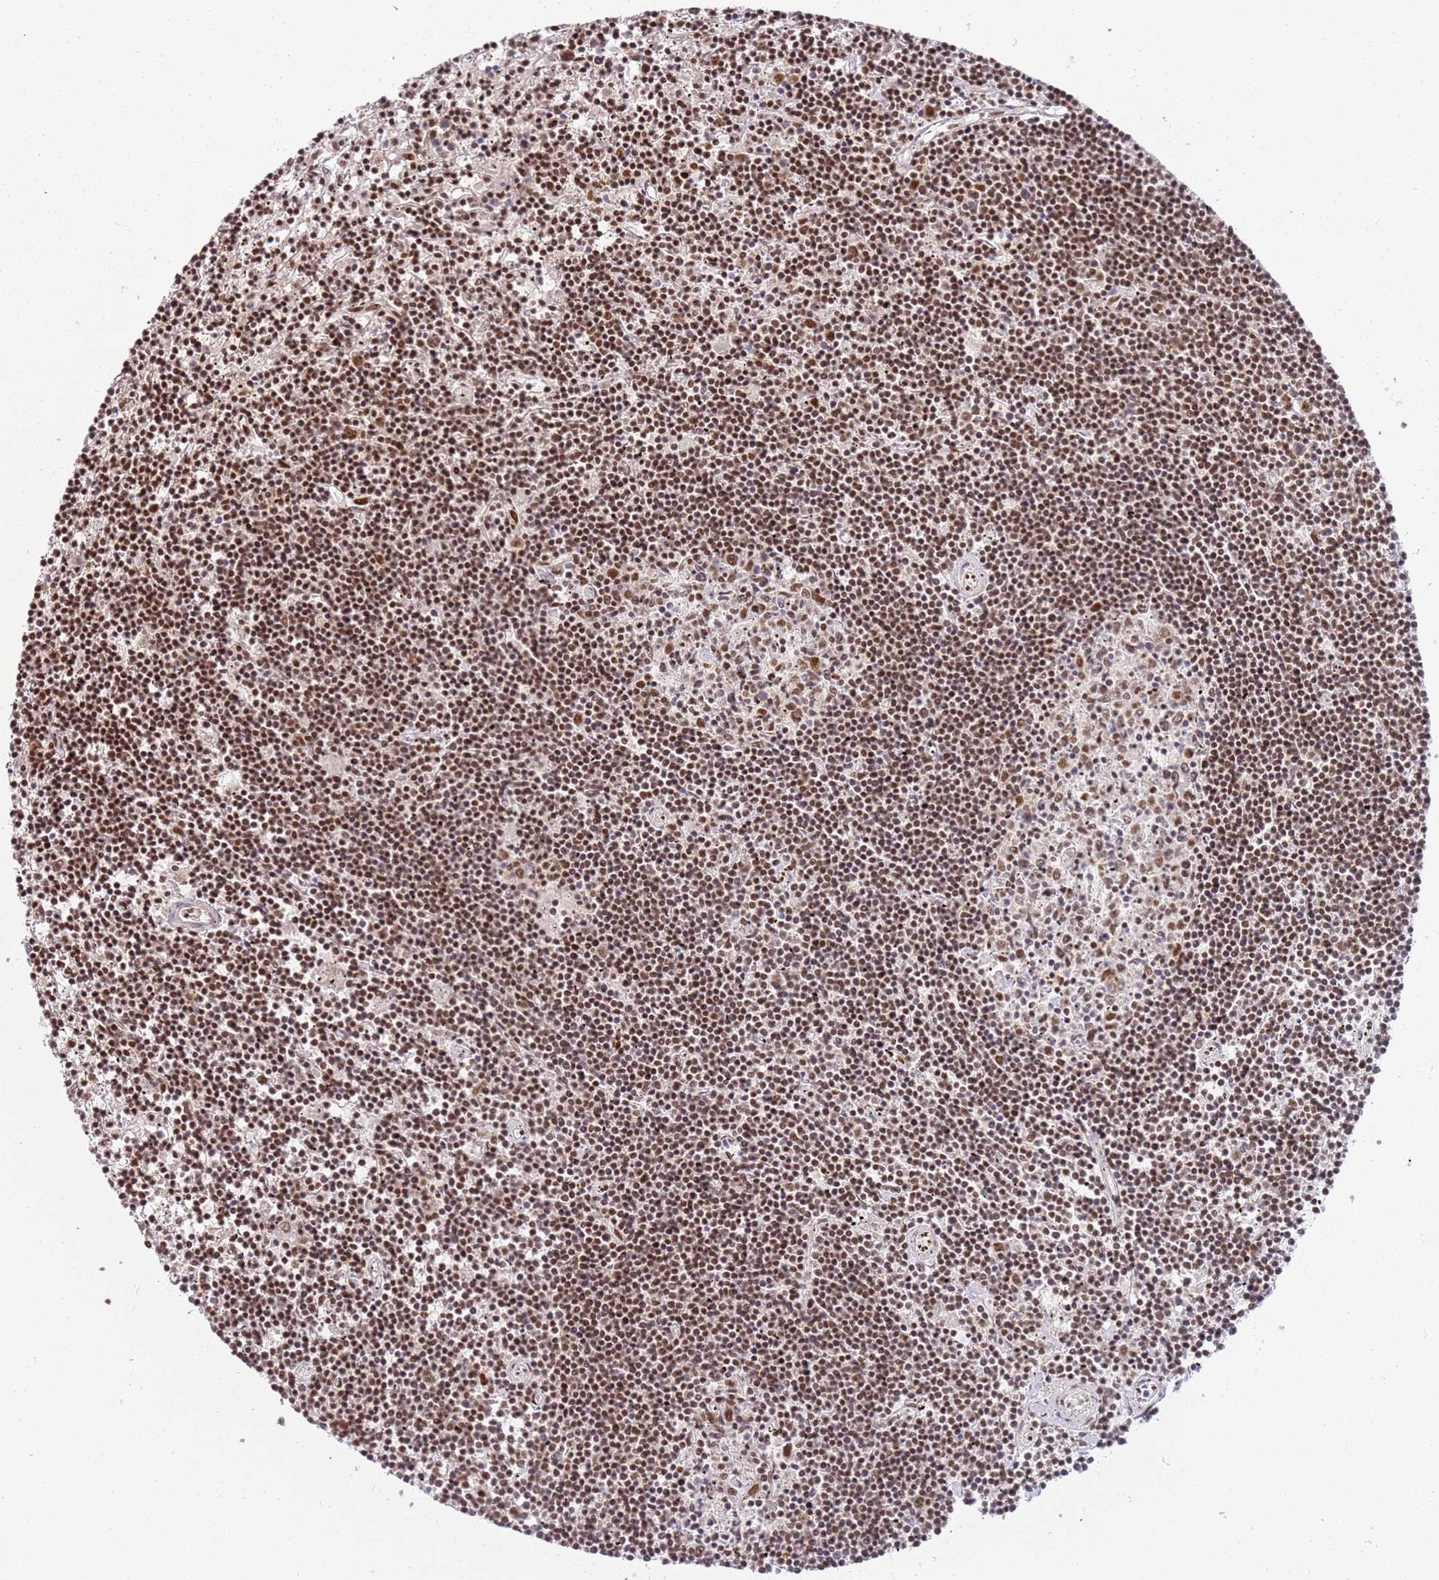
{"staining": {"intensity": "moderate", "quantity": ">75%", "location": "nuclear"}, "tissue": "lymphoma", "cell_type": "Tumor cells", "image_type": "cancer", "snomed": [{"axis": "morphology", "description": "Malignant lymphoma, non-Hodgkin's type, Low grade"}, {"axis": "topography", "description": "Spleen"}], "caption": "Immunohistochemistry (IHC) histopathology image of human malignant lymphoma, non-Hodgkin's type (low-grade) stained for a protein (brown), which reveals medium levels of moderate nuclear positivity in approximately >75% of tumor cells.", "gene": "TENT4A", "patient": {"sex": "male", "age": 76}}